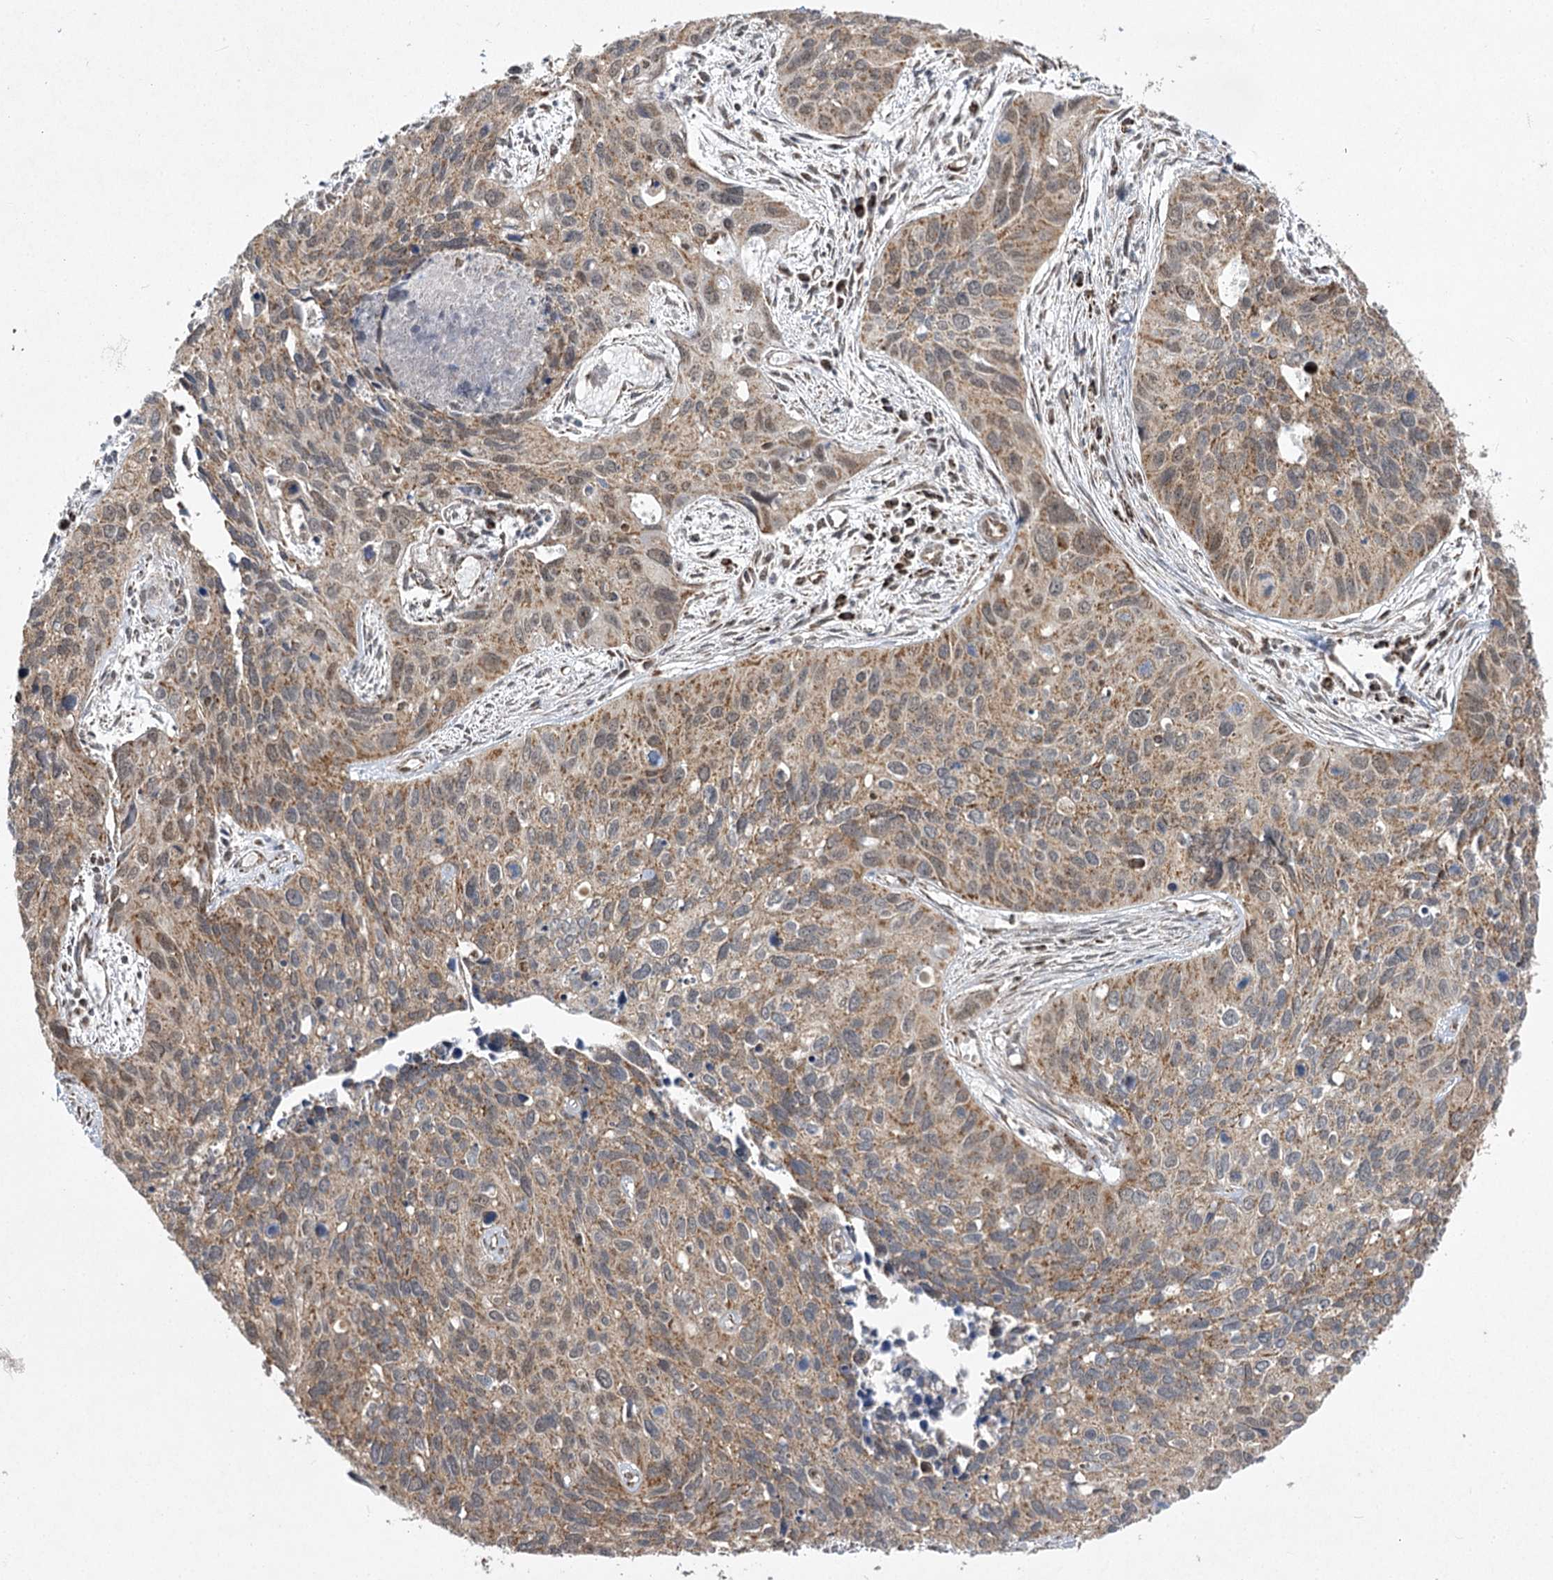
{"staining": {"intensity": "moderate", "quantity": ">75%", "location": "cytoplasmic/membranous"}, "tissue": "cervical cancer", "cell_type": "Tumor cells", "image_type": "cancer", "snomed": [{"axis": "morphology", "description": "Squamous cell carcinoma, NOS"}, {"axis": "topography", "description": "Cervix"}], "caption": "Immunohistochemical staining of cervical squamous cell carcinoma exhibits medium levels of moderate cytoplasmic/membranous expression in approximately >75% of tumor cells.", "gene": "SLC4A1AP", "patient": {"sex": "female", "age": 55}}